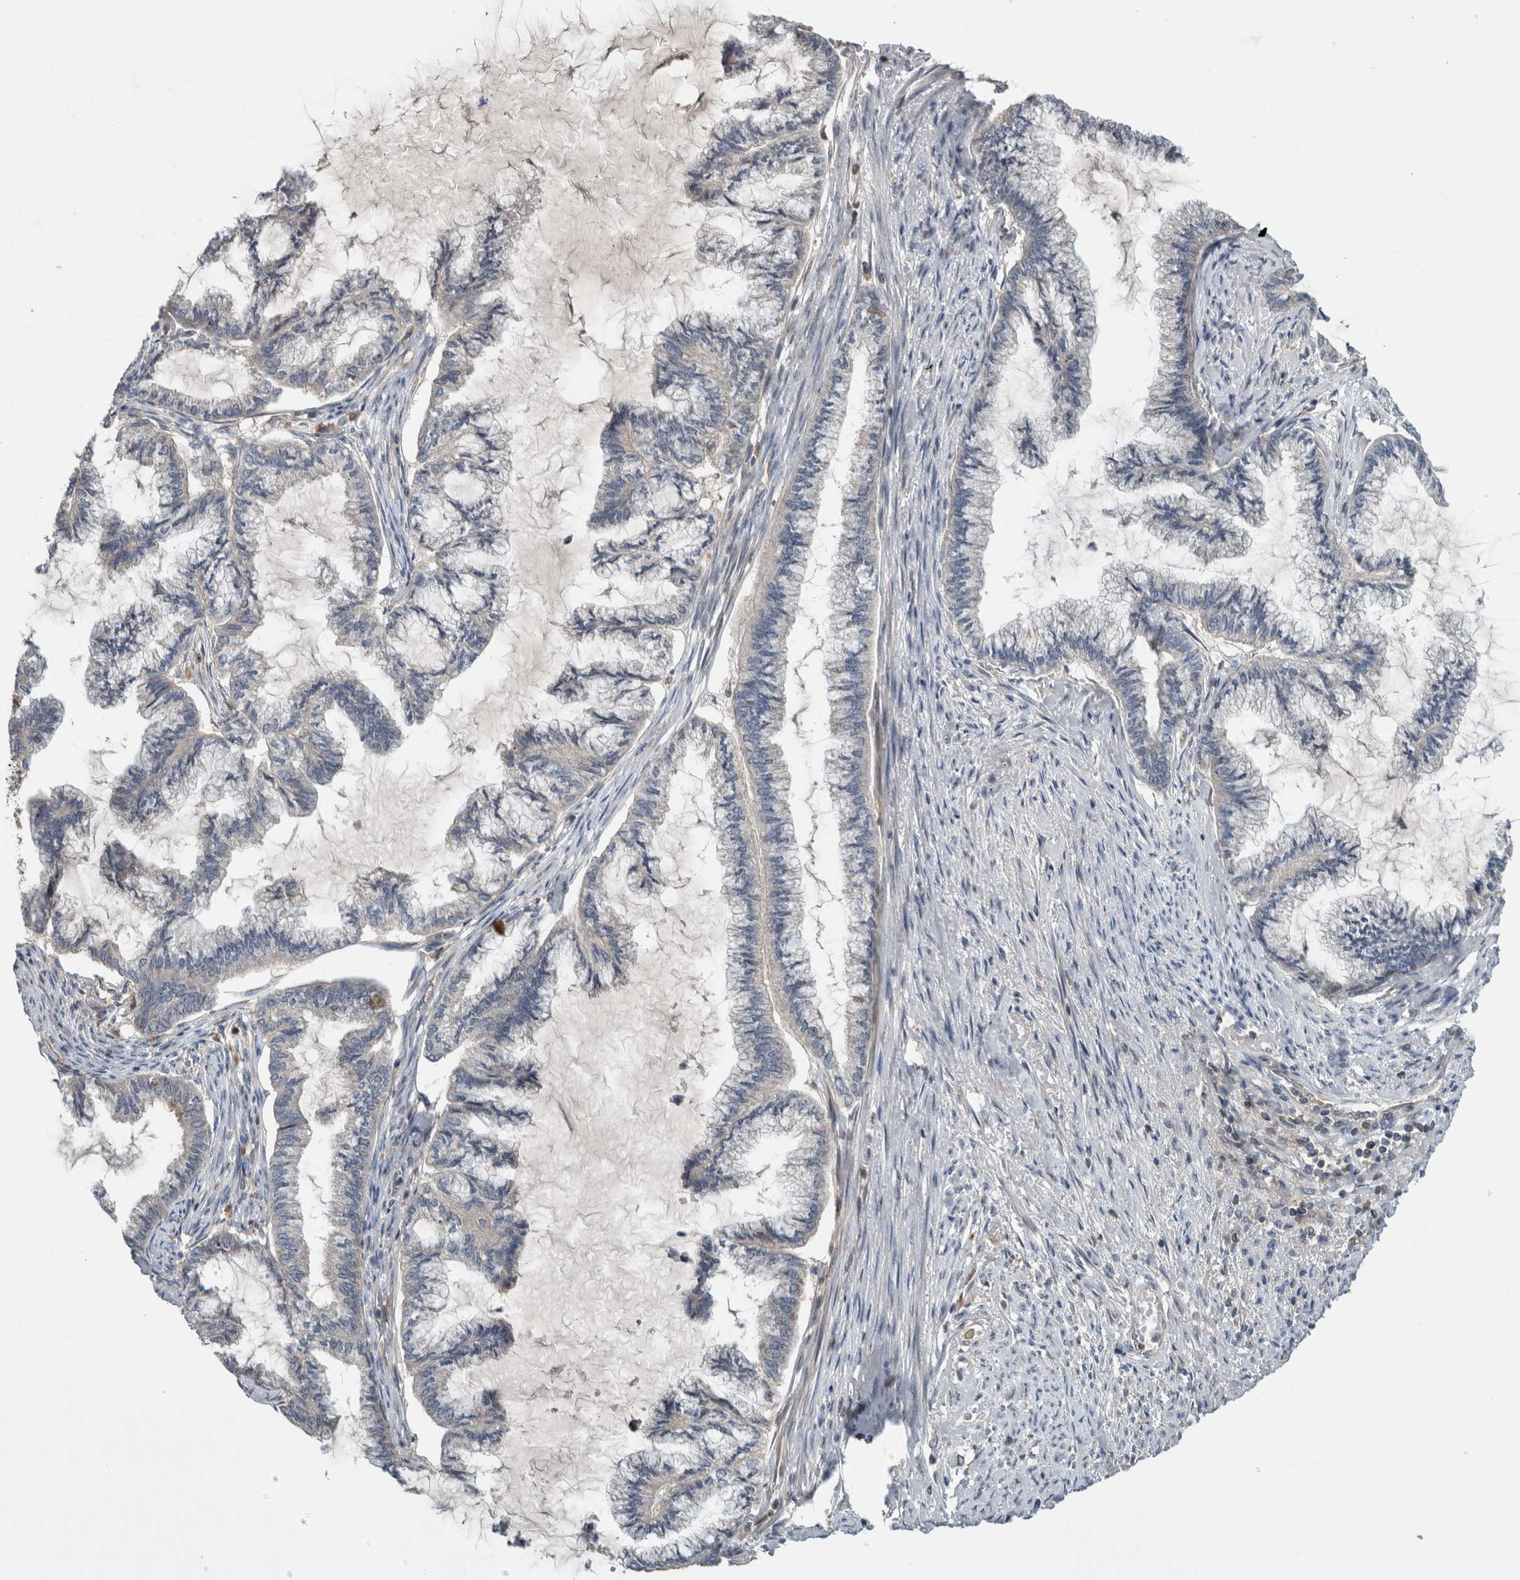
{"staining": {"intensity": "negative", "quantity": "none", "location": "none"}, "tissue": "endometrial cancer", "cell_type": "Tumor cells", "image_type": "cancer", "snomed": [{"axis": "morphology", "description": "Adenocarcinoma, NOS"}, {"axis": "topography", "description": "Endometrium"}], "caption": "This is an IHC image of human endometrial cancer (adenocarcinoma). There is no expression in tumor cells.", "gene": "TARBP1", "patient": {"sex": "female", "age": 86}}